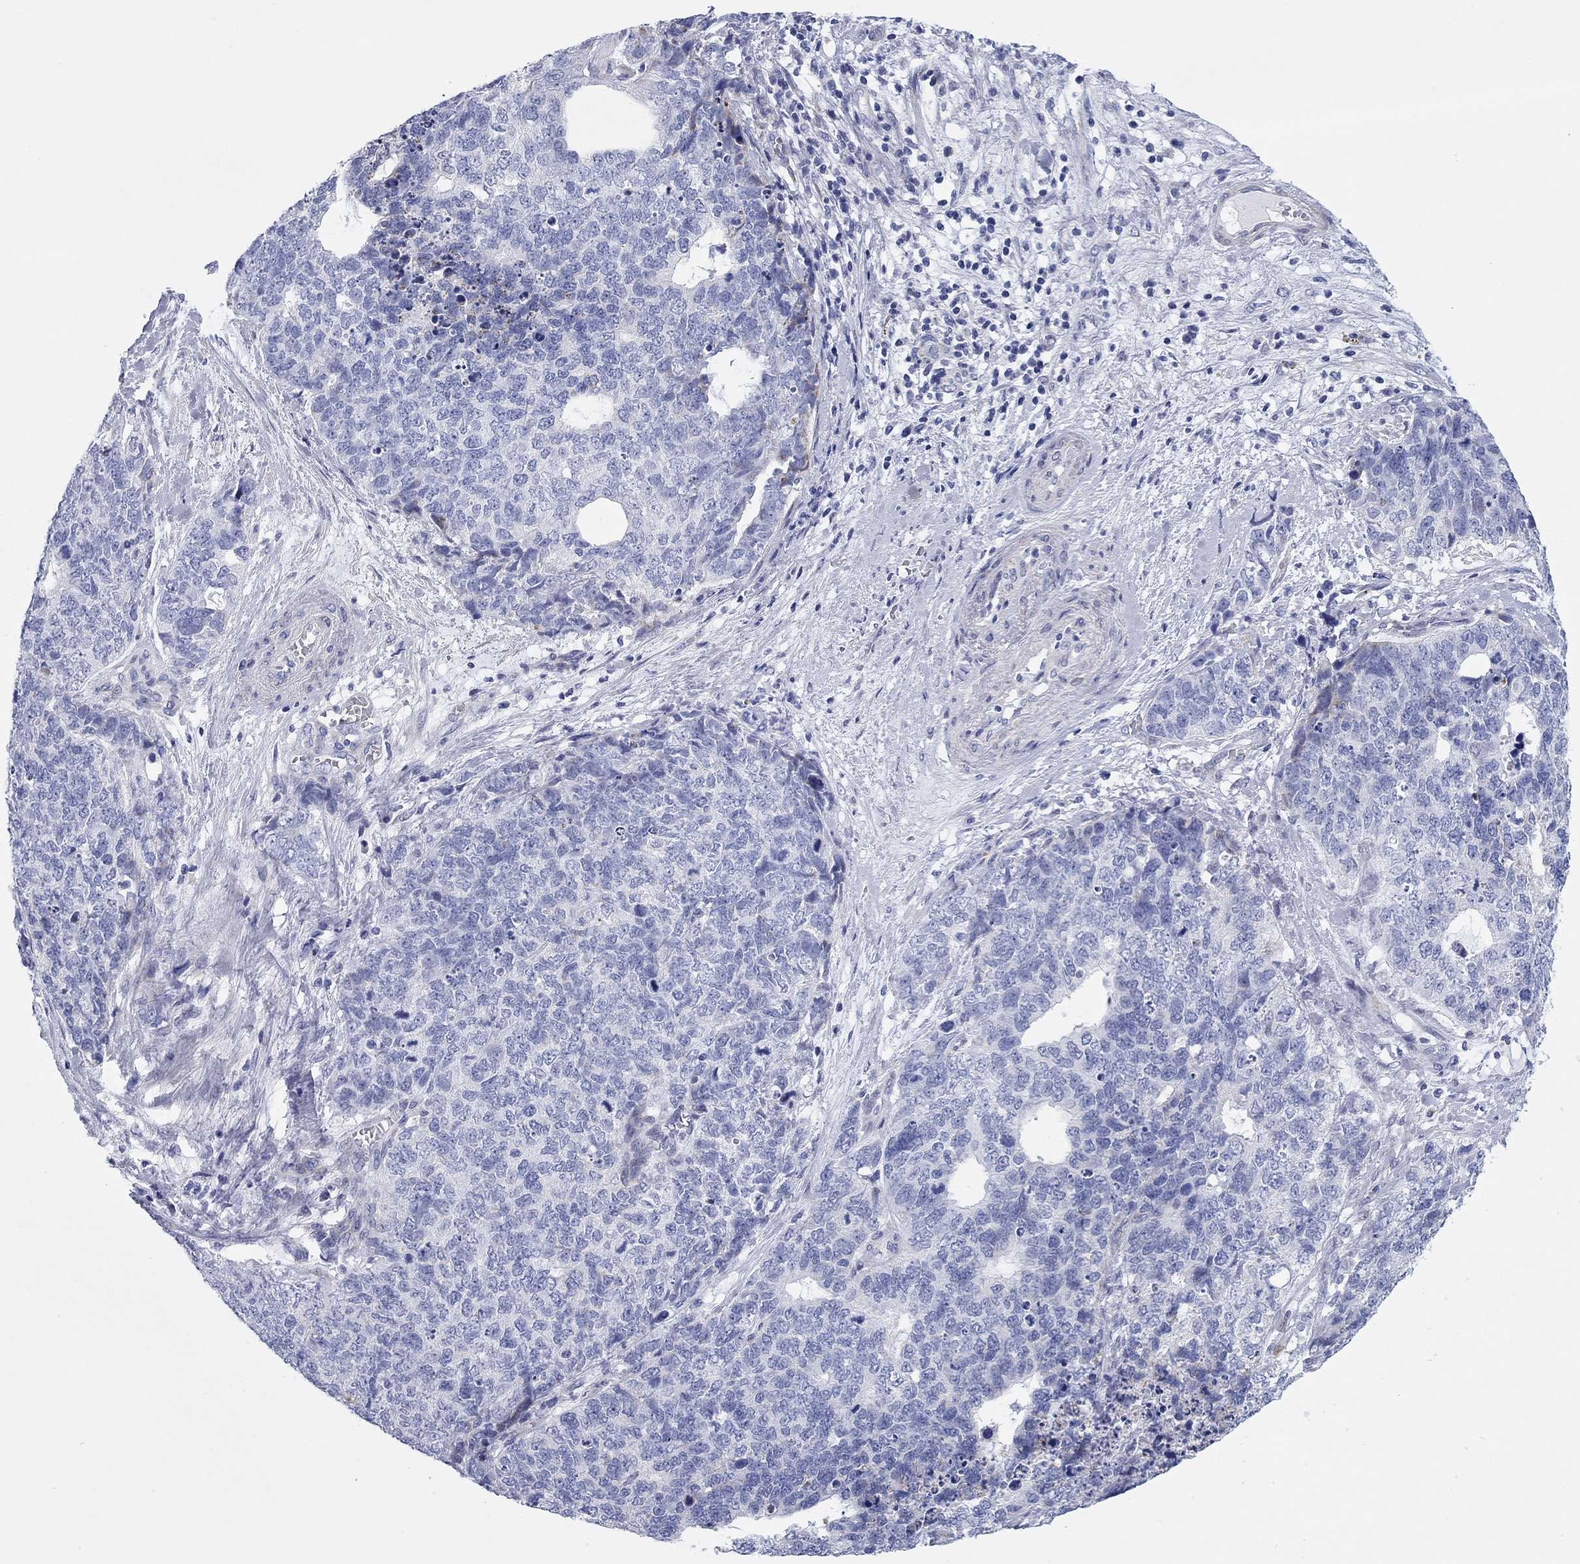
{"staining": {"intensity": "negative", "quantity": "none", "location": "none"}, "tissue": "cervical cancer", "cell_type": "Tumor cells", "image_type": "cancer", "snomed": [{"axis": "morphology", "description": "Squamous cell carcinoma, NOS"}, {"axis": "topography", "description": "Cervix"}], "caption": "IHC of human cervical cancer exhibits no positivity in tumor cells.", "gene": "CHI3L2", "patient": {"sex": "female", "age": 63}}